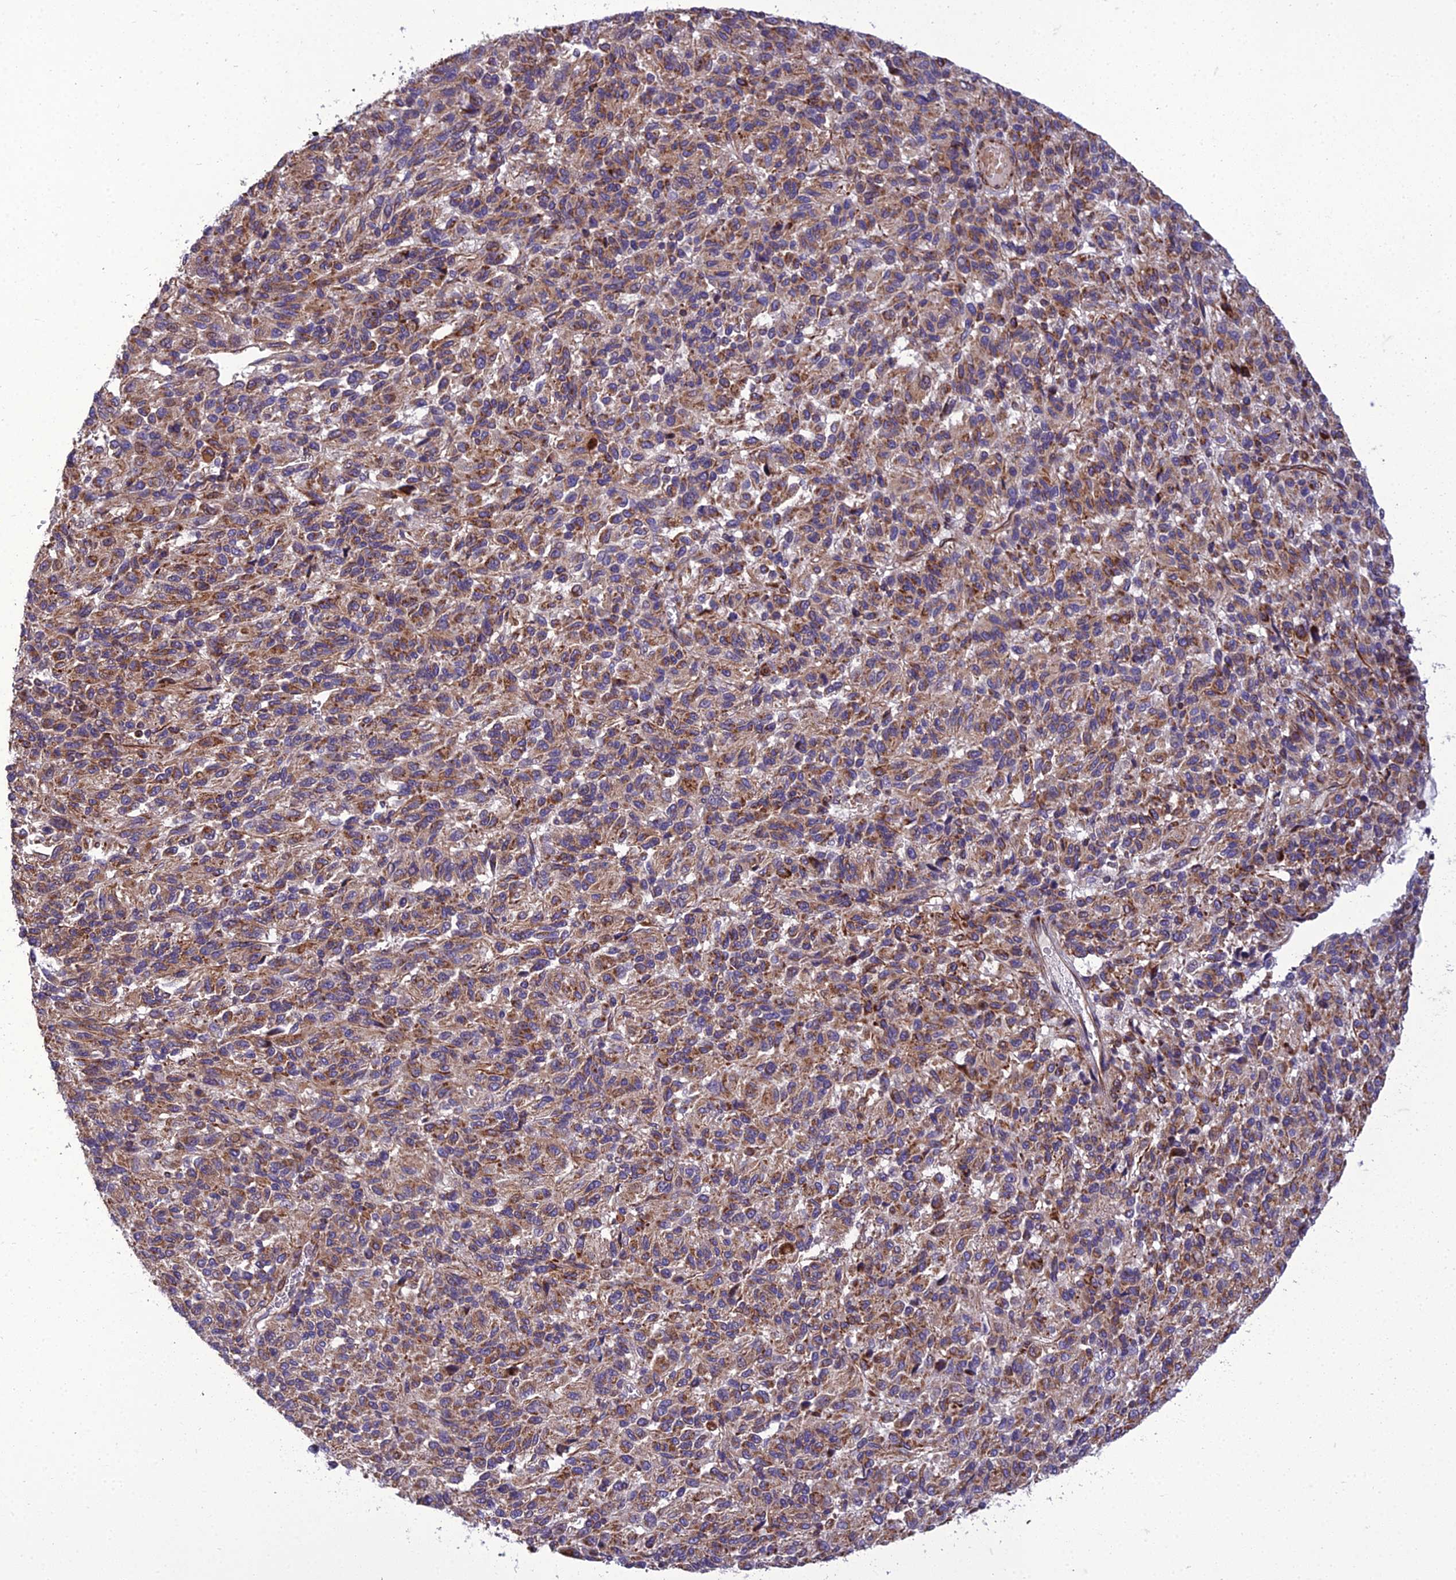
{"staining": {"intensity": "moderate", "quantity": ">75%", "location": "cytoplasmic/membranous"}, "tissue": "melanoma", "cell_type": "Tumor cells", "image_type": "cancer", "snomed": [{"axis": "morphology", "description": "Malignant melanoma, Metastatic site"}, {"axis": "topography", "description": "Lung"}], "caption": "High-magnification brightfield microscopy of malignant melanoma (metastatic site) stained with DAB (brown) and counterstained with hematoxylin (blue). tumor cells exhibit moderate cytoplasmic/membranous expression is present in approximately>75% of cells.", "gene": "GIMAP1", "patient": {"sex": "male", "age": 64}}